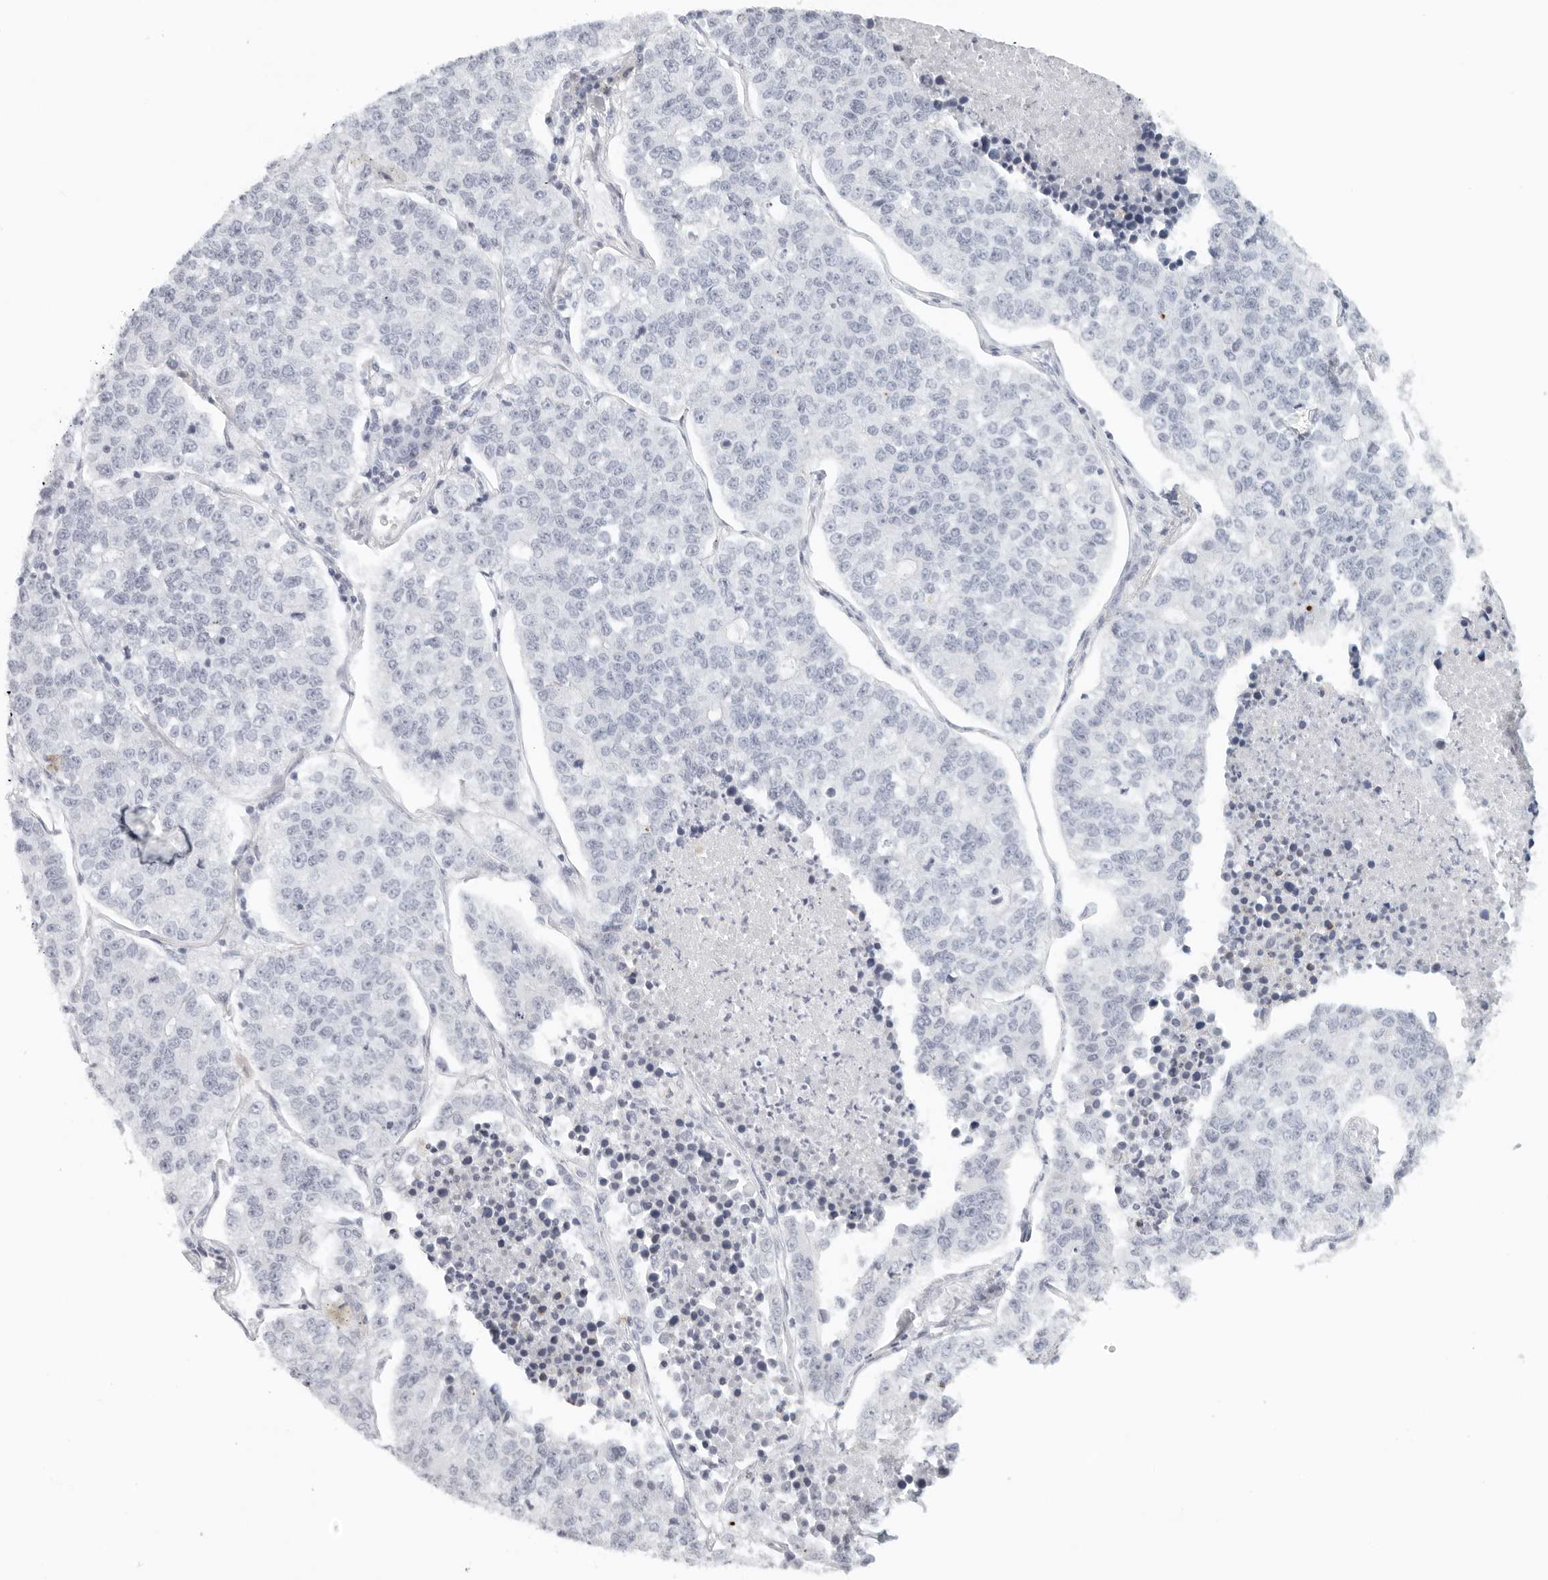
{"staining": {"intensity": "negative", "quantity": "none", "location": "none"}, "tissue": "lung cancer", "cell_type": "Tumor cells", "image_type": "cancer", "snomed": [{"axis": "morphology", "description": "Adenocarcinoma, NOS"}, {"axis": "topography", "description": "Lung"}], "caption": "Tumor cells are negative for protein expression in human adenocarcinoma (lung).", "gene": "RPS6KC1", "patient": {"sex": "male", "age": 49}}